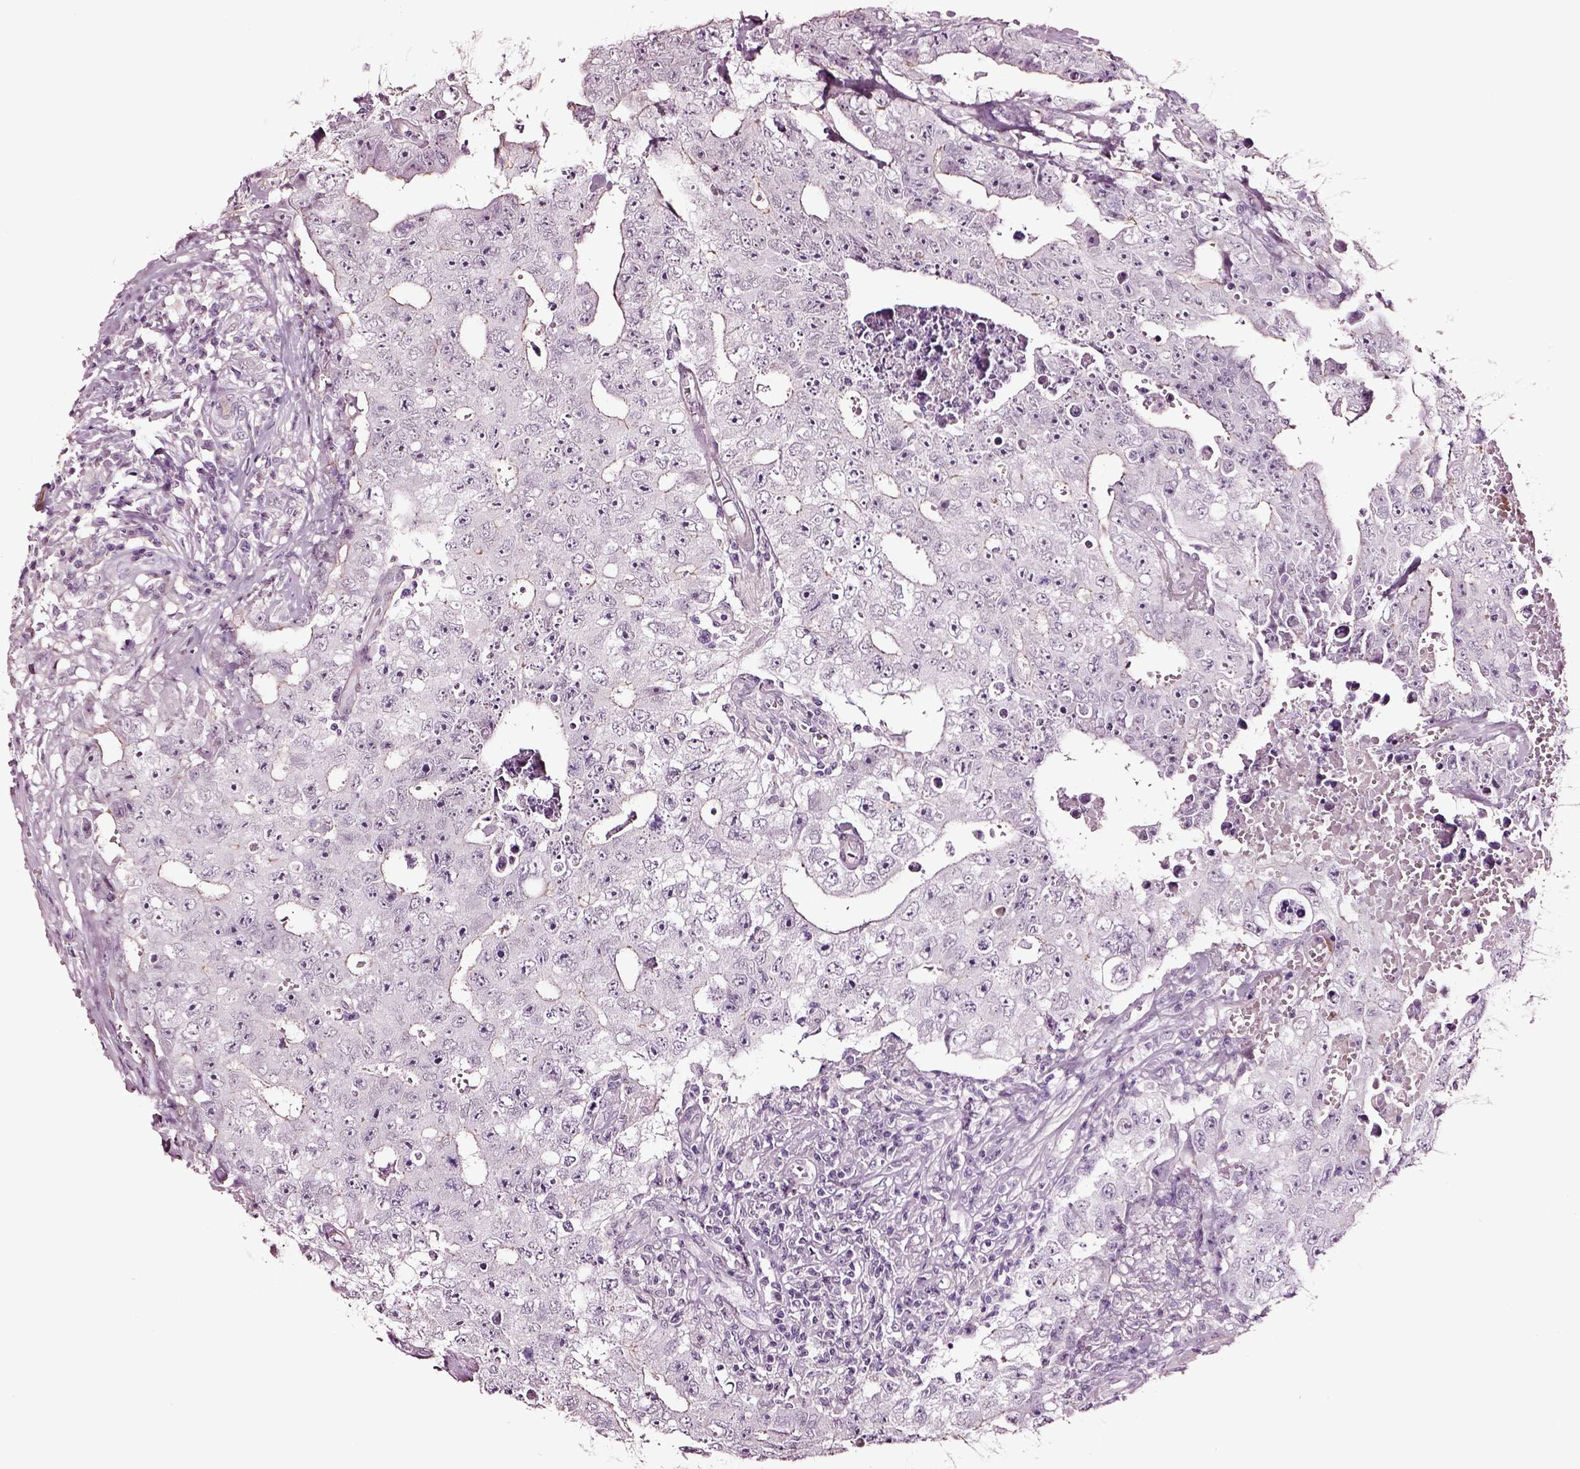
{"staining": {"intensity": "negative", "quantity": "none", "location": "none"}, "tissue": "testis cancer", "cell_type": "Tumor cells", "image_type": "cancer", "snomed": [{"axis": "morphology", "description": "Carcinoma, Embryonal, NOS"}, {"axis": "topography", "description": "Testis"}], "caption": "Human testis embryonal carcinoma stained for a protein using immunohistochemistry (IHC) exhibits no expression in tumor cells.", "gene": "SOX10", "patient": {"sex": "male", "age": 36}}